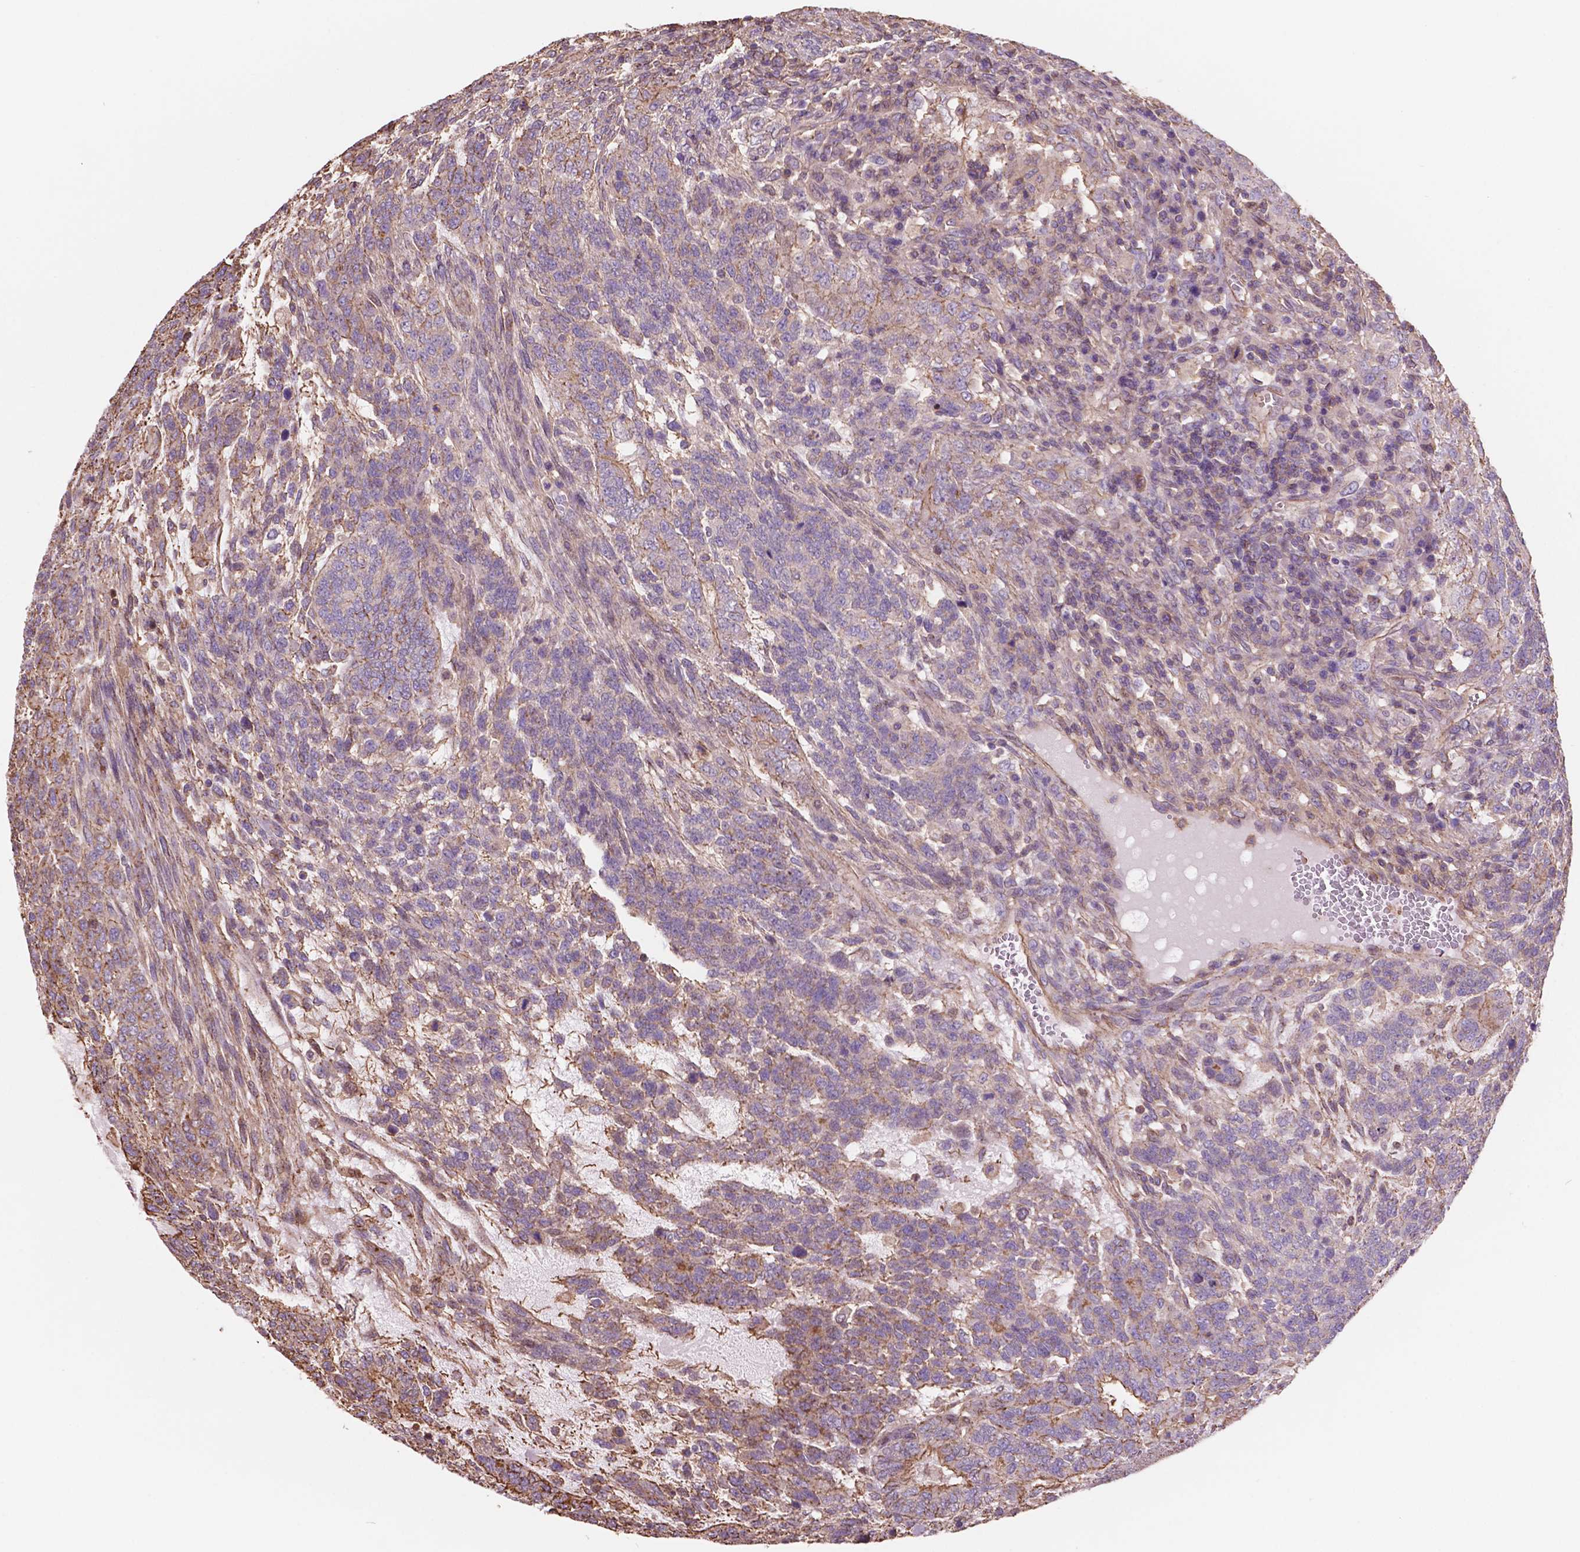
{"staining": {"intensity": "moderate", "quantity": "<25%", "location": "cytoplasmic/membranous"}, "tissue": "testis cancer", "cell_type": "Tumor cells", "image_type": "cancer", "snomed": [{"axis": "morphology", "description": "Normal tissue, NOS"}, {"axis": "morphology", "description": "Carcinoma, Embryonal, NOS"}, {"axis": "topography", "description": "Testis"}, {"axis": "topography", "description": "Epididymis"}], "caption": "An immunohistochemistry (IHC) micrograph of neoplastic tissue is shown. Protein staining in brown labels moderate cytoplasmic/membranous positivity in testis cancer within tumor cells. (DAB (3,3'-diaminobenzidine) IHC with brightfield microscopy, high magnification).", "gene": "NIPA2", "patient": {"sex": "male", "age": 23}}